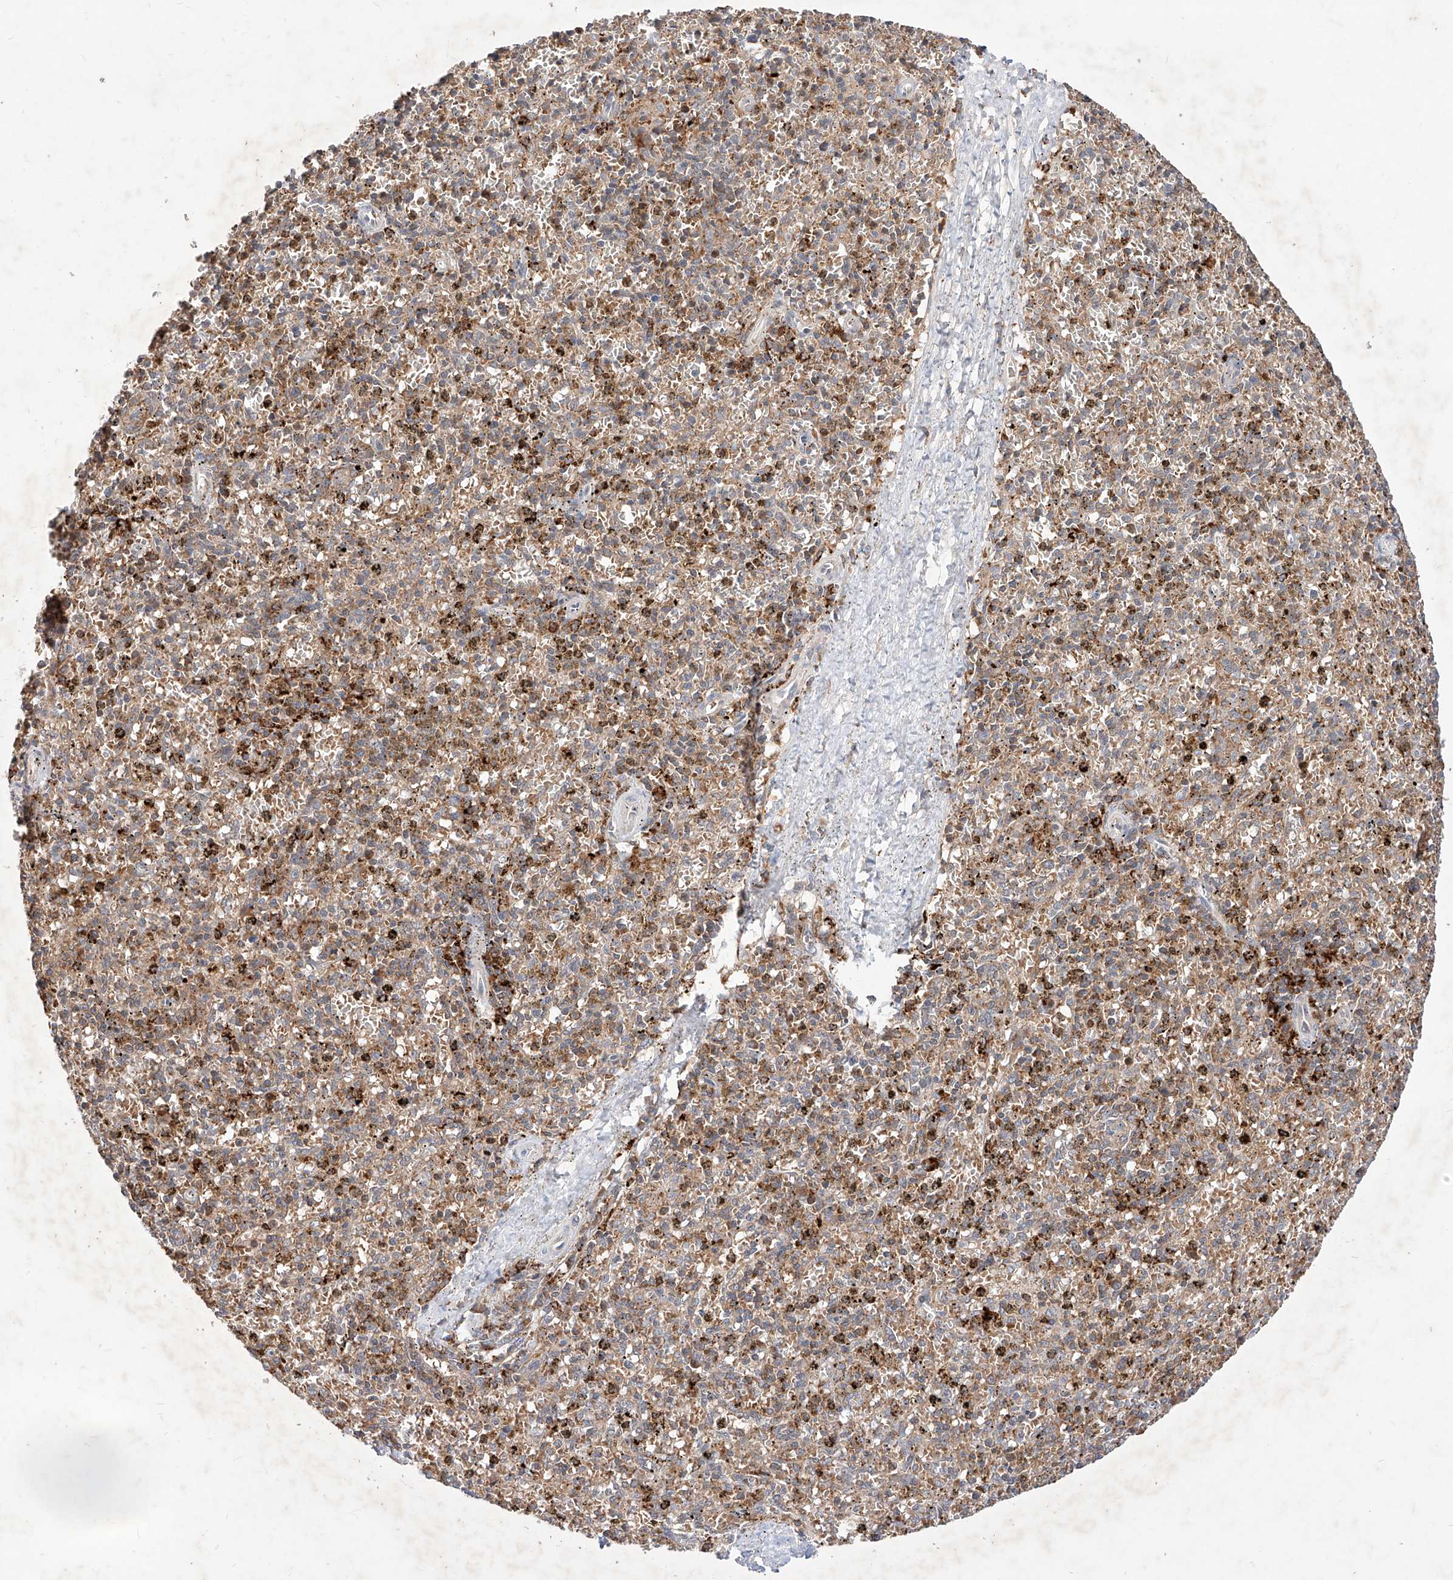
{"staining": {"intensity": "moderate", "quantity": "25%-75%", "location": "cytoplasmic/membranous"}, "tissue": "spleen", "cell_type": "Cells in red pulp", "image_type": "normal", "snomed": [{"axis": "morphology", "description": "Normal tissue, NOS"}, {"axis": "topography", "description": "Spleen"}], "caption": "Brown immunohistochemical staining in normal spleen exhibits moderate cytoplasmic/membranous positivity in about 25%-75% of cells in red pulp.", "gene": "TSNAX", "patient": {"sex": "male", "age": 72}}